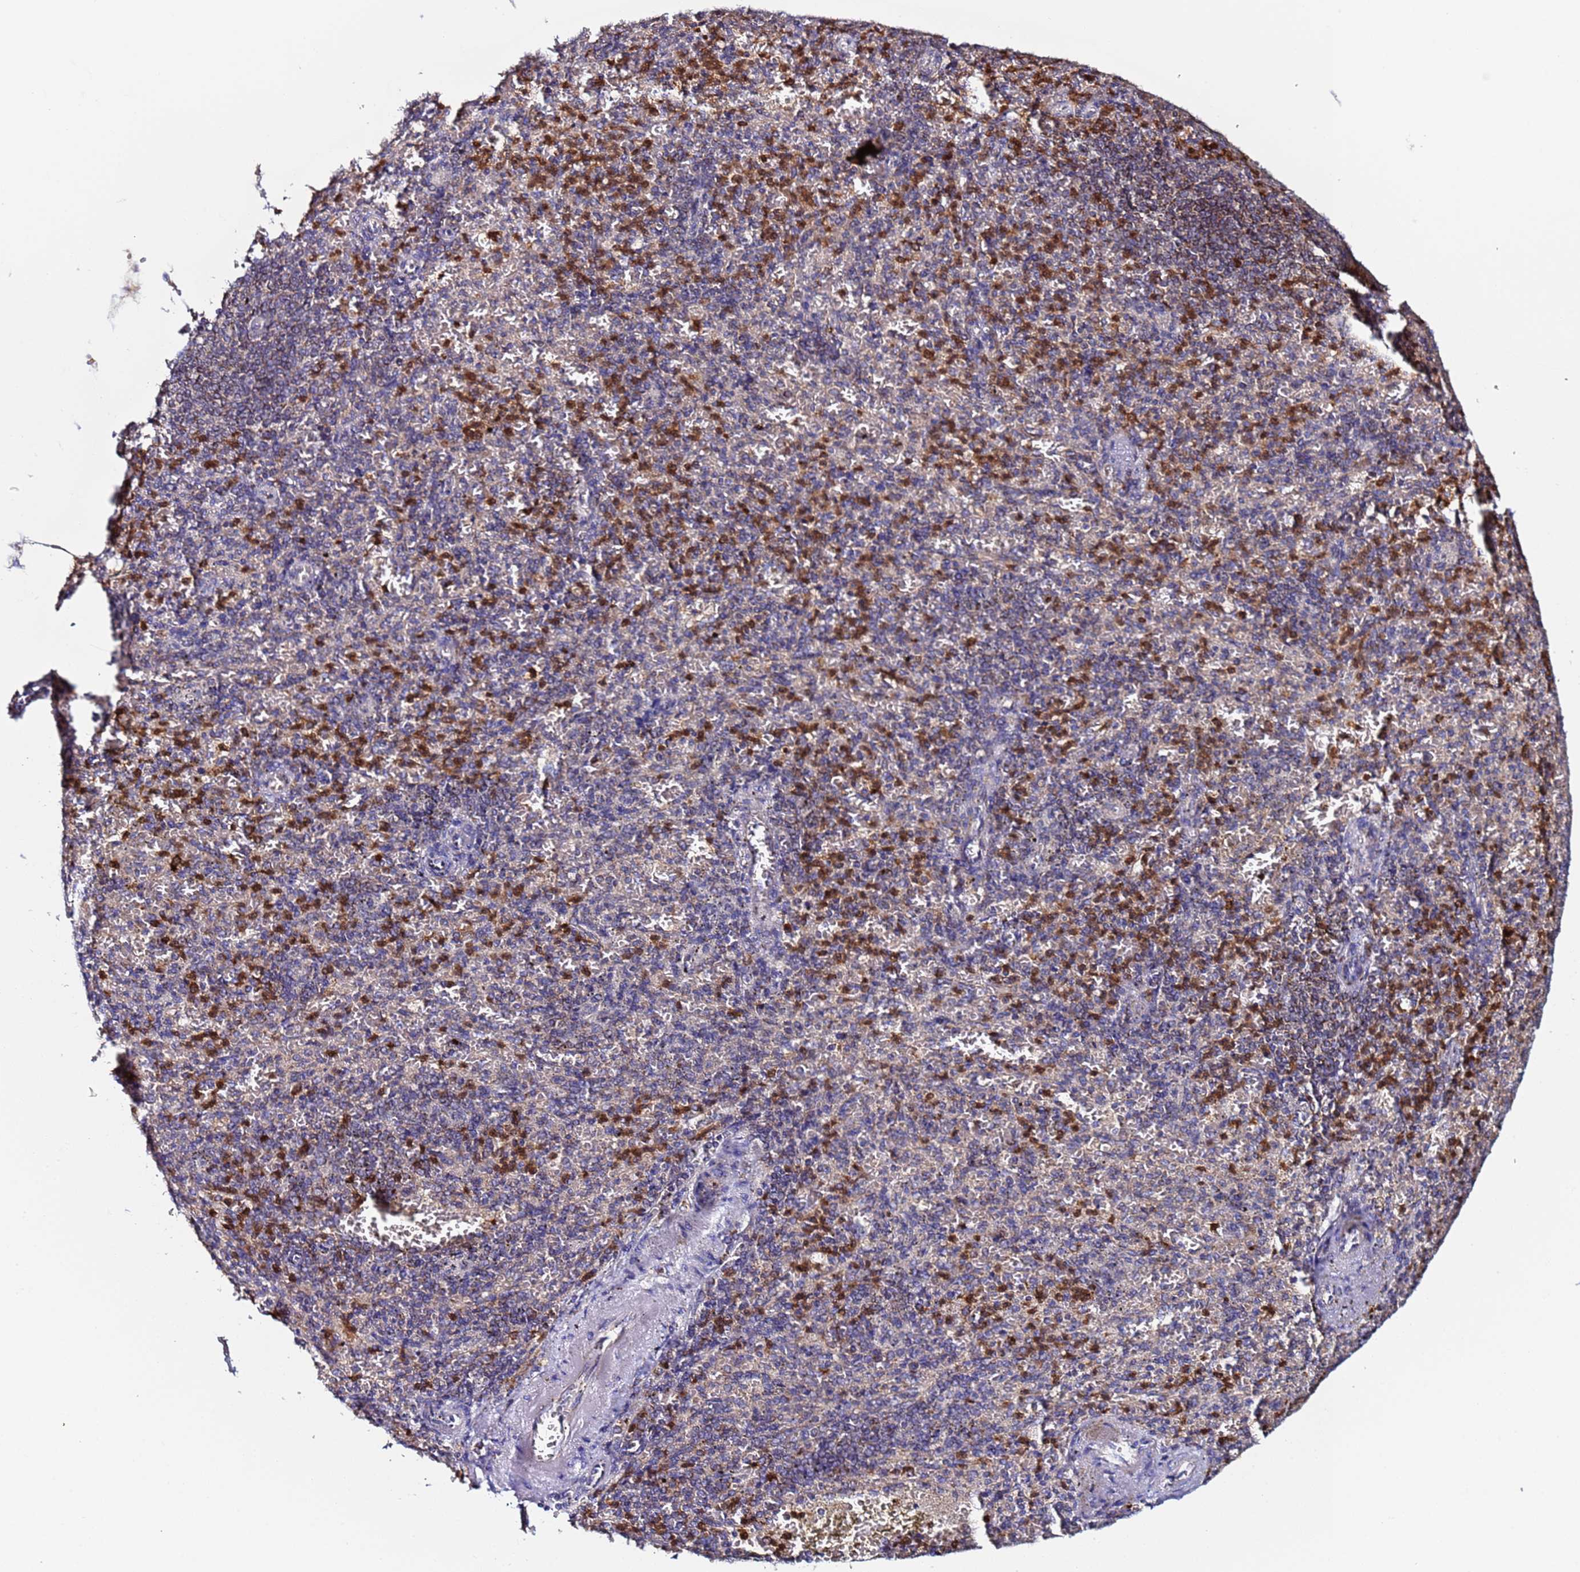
{"staining": {"intensity": "strong", "quantity": "<25%", "location": "cytoplasmic/membranous,nuclear"}, "tissue": "spleen", "cell_type": "Cells in red pulp", "image_type": "normal", "snomed": [{"axis": "morphology", "description": "Normal tissue, NOS"}, {"axis": "topography", "description": "Spleen"}], "caption": "Immunohistochemical staining of benign spleen reveals strong cytoplasmic/membranous,nuclear protein staining in approximately <25% of cells in red pulp.", "gene": "CCDC127", "patient": {"sex": "female", "age": 74}}